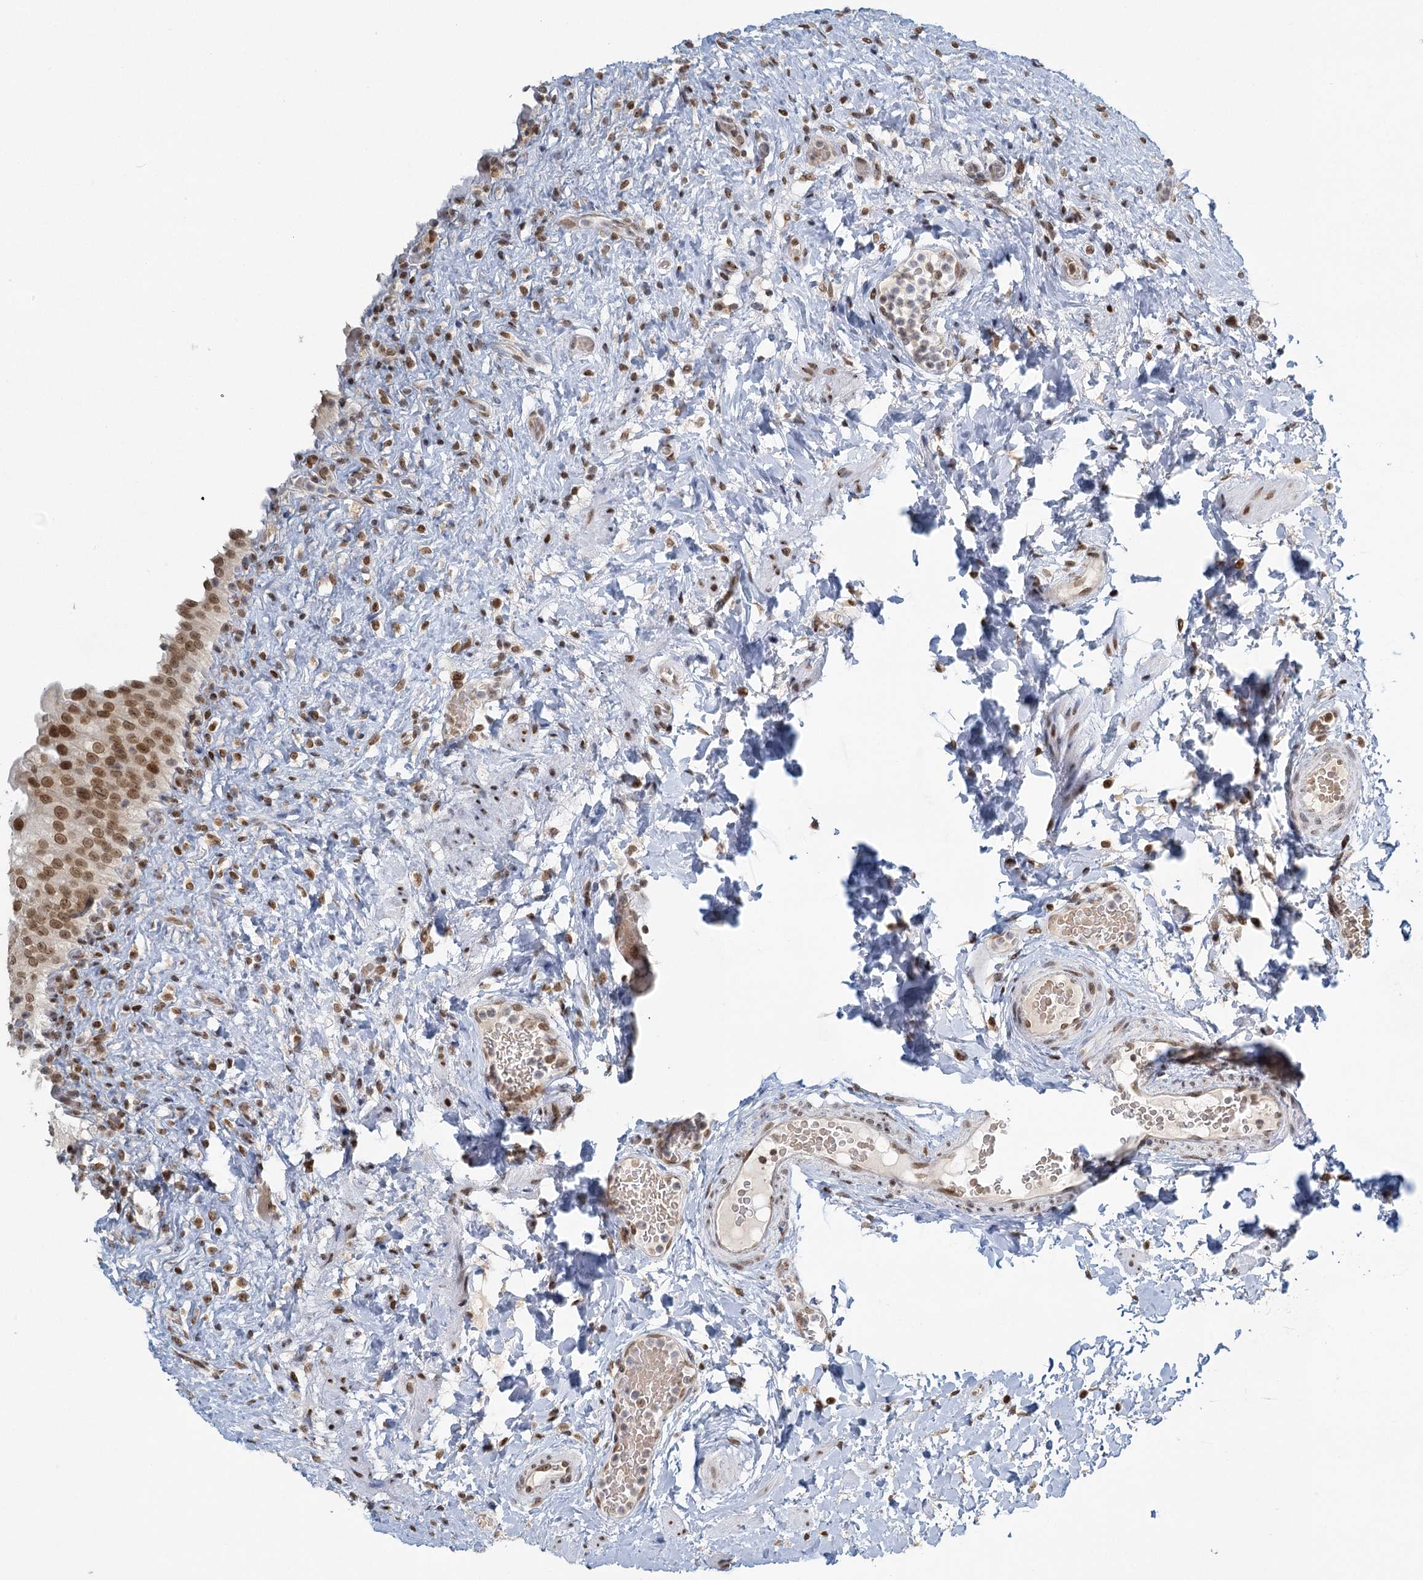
{"staining": {"intensity": "moderate", "quantity": ">75%", "location": "nuclear"}, "tissue": "urinary bladder", "cell_type": "Urothelial cells", "image_type": "normal", "snomed": [{"axis": "morphology", "description": "Normal tissue, NOS"}, {"axis": "topography", "description": "Urinary bladder"}], "caption": "Urothelial cells show medium levels of moderate nuclear positivity in approximately >75% of cells in normal human urinary bladder. (IHC, brightfield microscopy, high magnification).", "gene": "TREX1", "patient": {"sex": "female", "age": 27}}